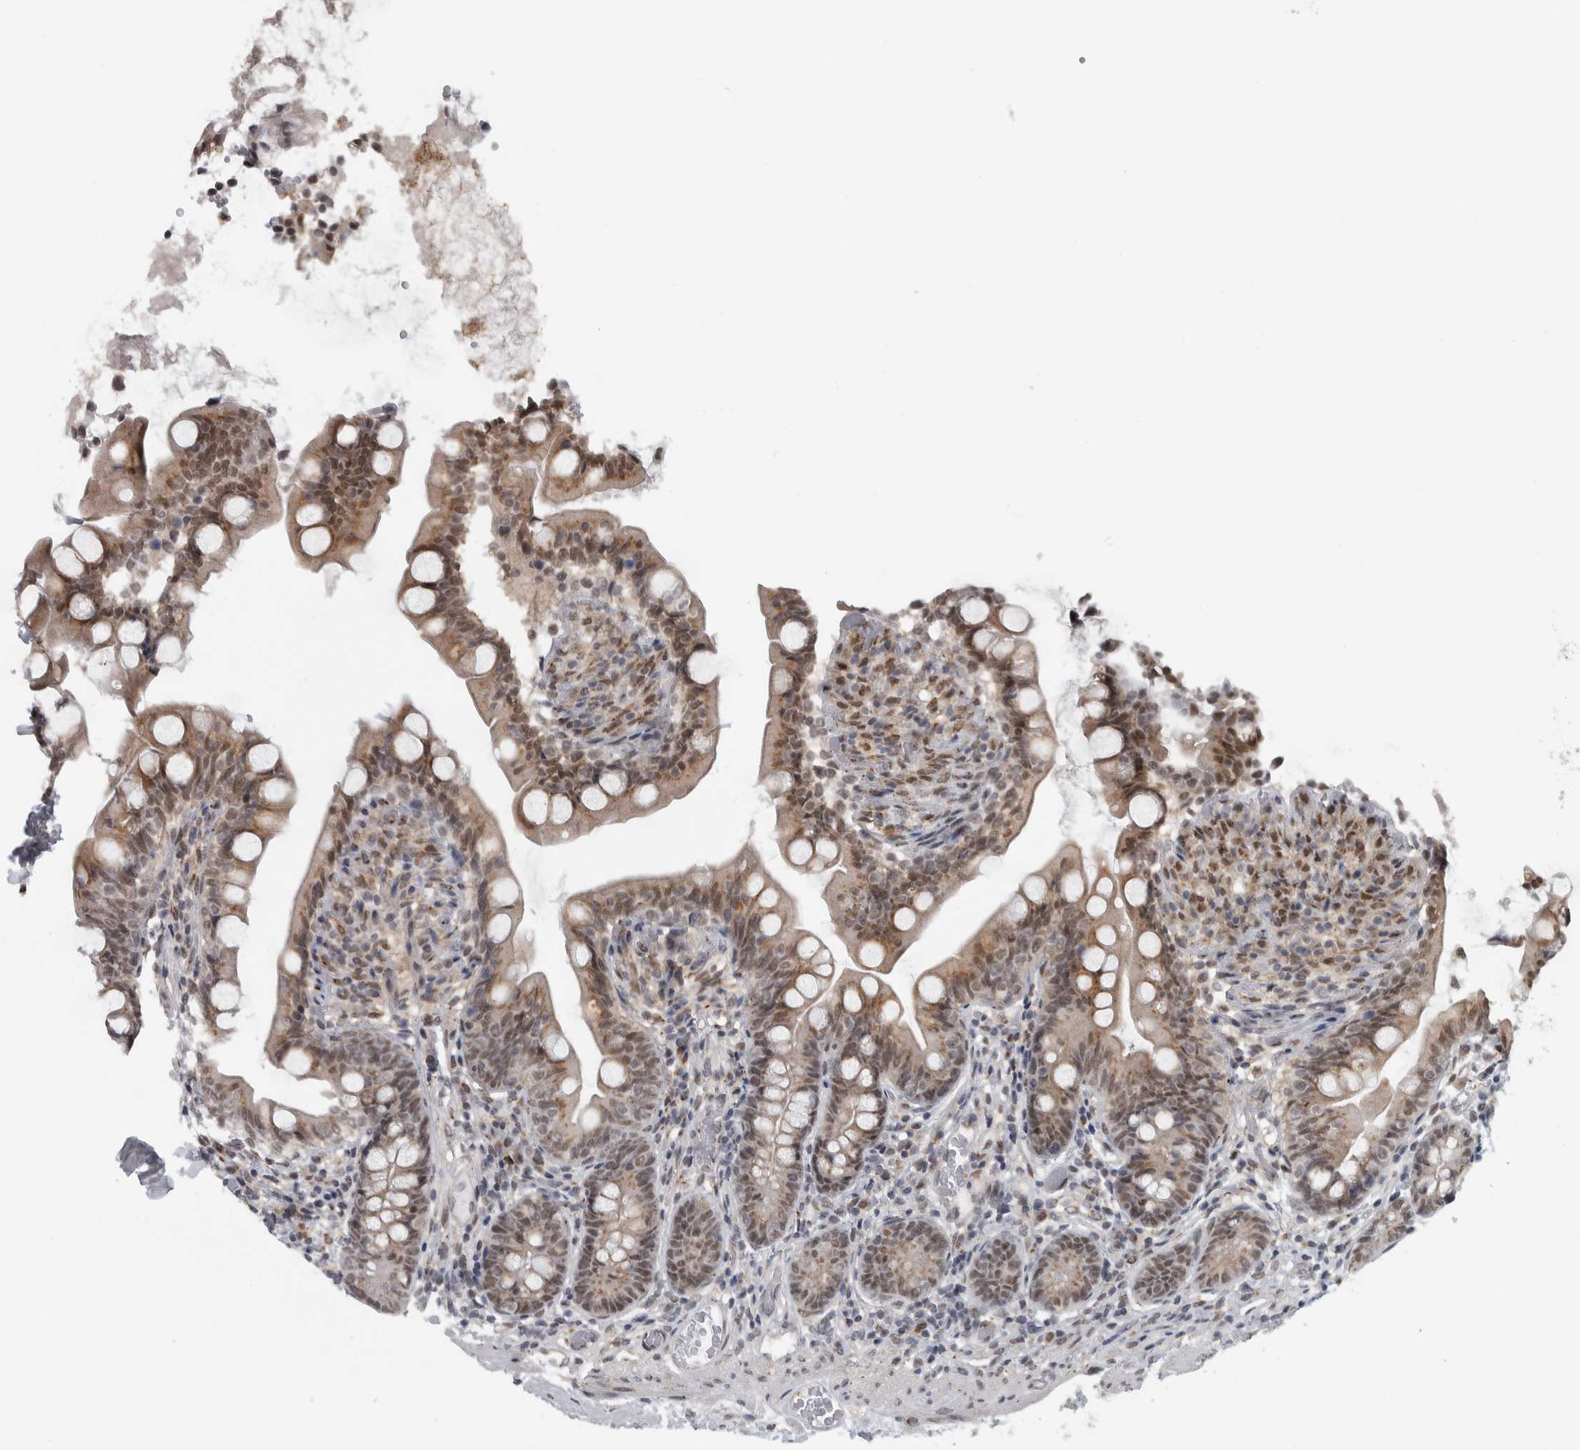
{"staining": {"intensity": "moderate", "quantity": ">75%", "location": "cytoplasmic/membranous,nuclear"}, "tissue": "small intestine", "cell_type": "Glandular cells", "image_type": "normal", "snomed": [{"axis": "morphology", "description": "Normal tissue, NOS"}, {"axis": "topography", "description": "Small intestine"}], "caption": "Normal small intestine shows moderate cytoplasmic/membranous,nuclear staining in approximately >75% of glandular cells.", "gene": "ZMYND8", "patient": {"sex": "female", "age": 56}}